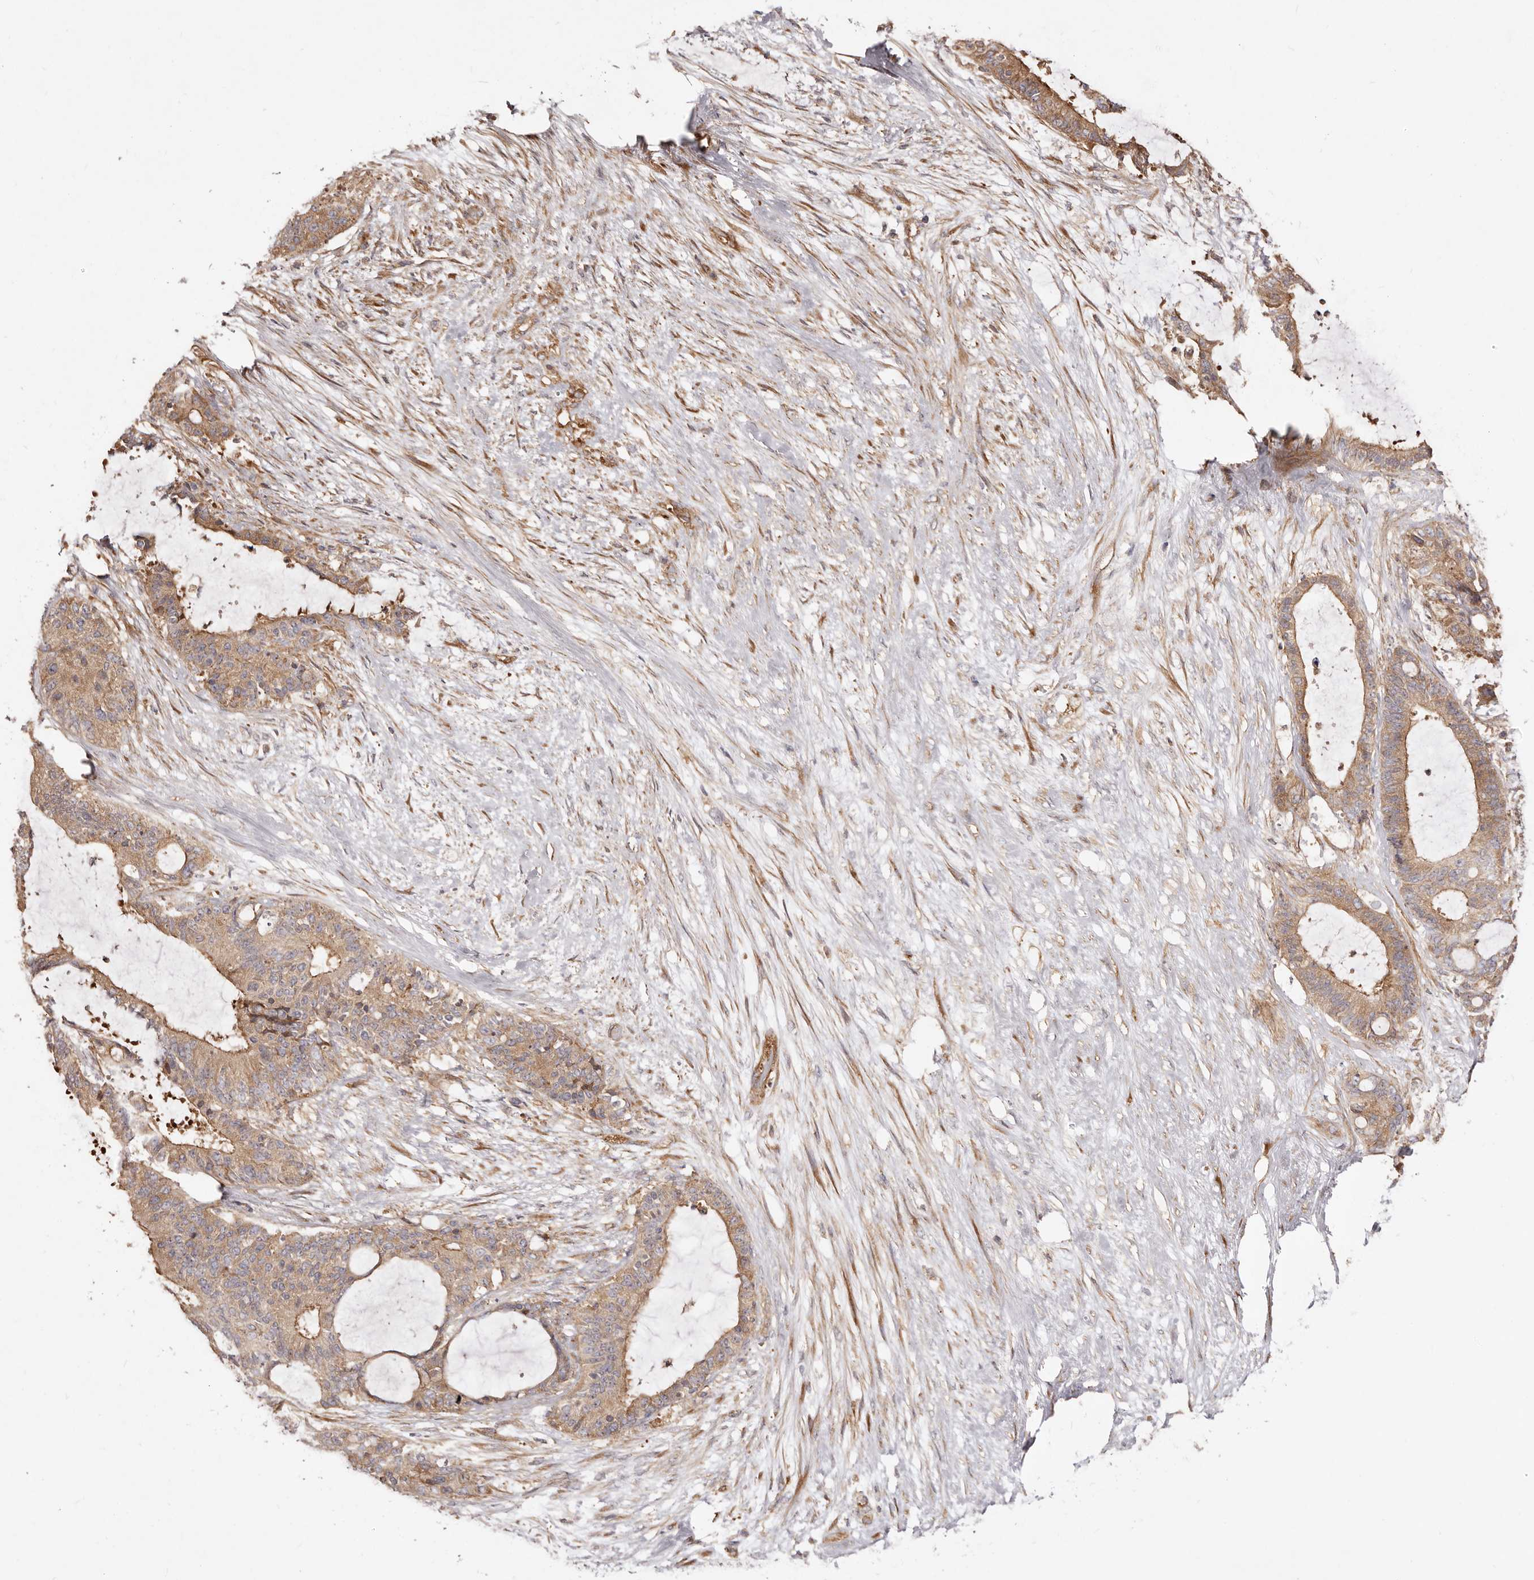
{"staining": {"intensity": "moderate", "quantity": ">75%", "location": "cytoplasmic/membranous"}, "tissue": "liver cancer", "cell_type": "Tumor cells", "image_type": "cancer", "snomed": [{"axis": "morphology", "description": "Normal tissue, NOS"}, {"axis": "morphology", "description": "Cholangiocarcinoma"}, {"axis": "topography", "description": "Liver"}, {"axis": "topography", "description": "Peripheral nerve tissue"}], "caption": "Human cholangiocarcinoma (liver) stained with a brown dye demonstrates moderate cytoplasmic/membranous positive expression in about >75% of tumor cells.", "gene": "RPS6", "patient": {"sex": "female", "age": 73}}